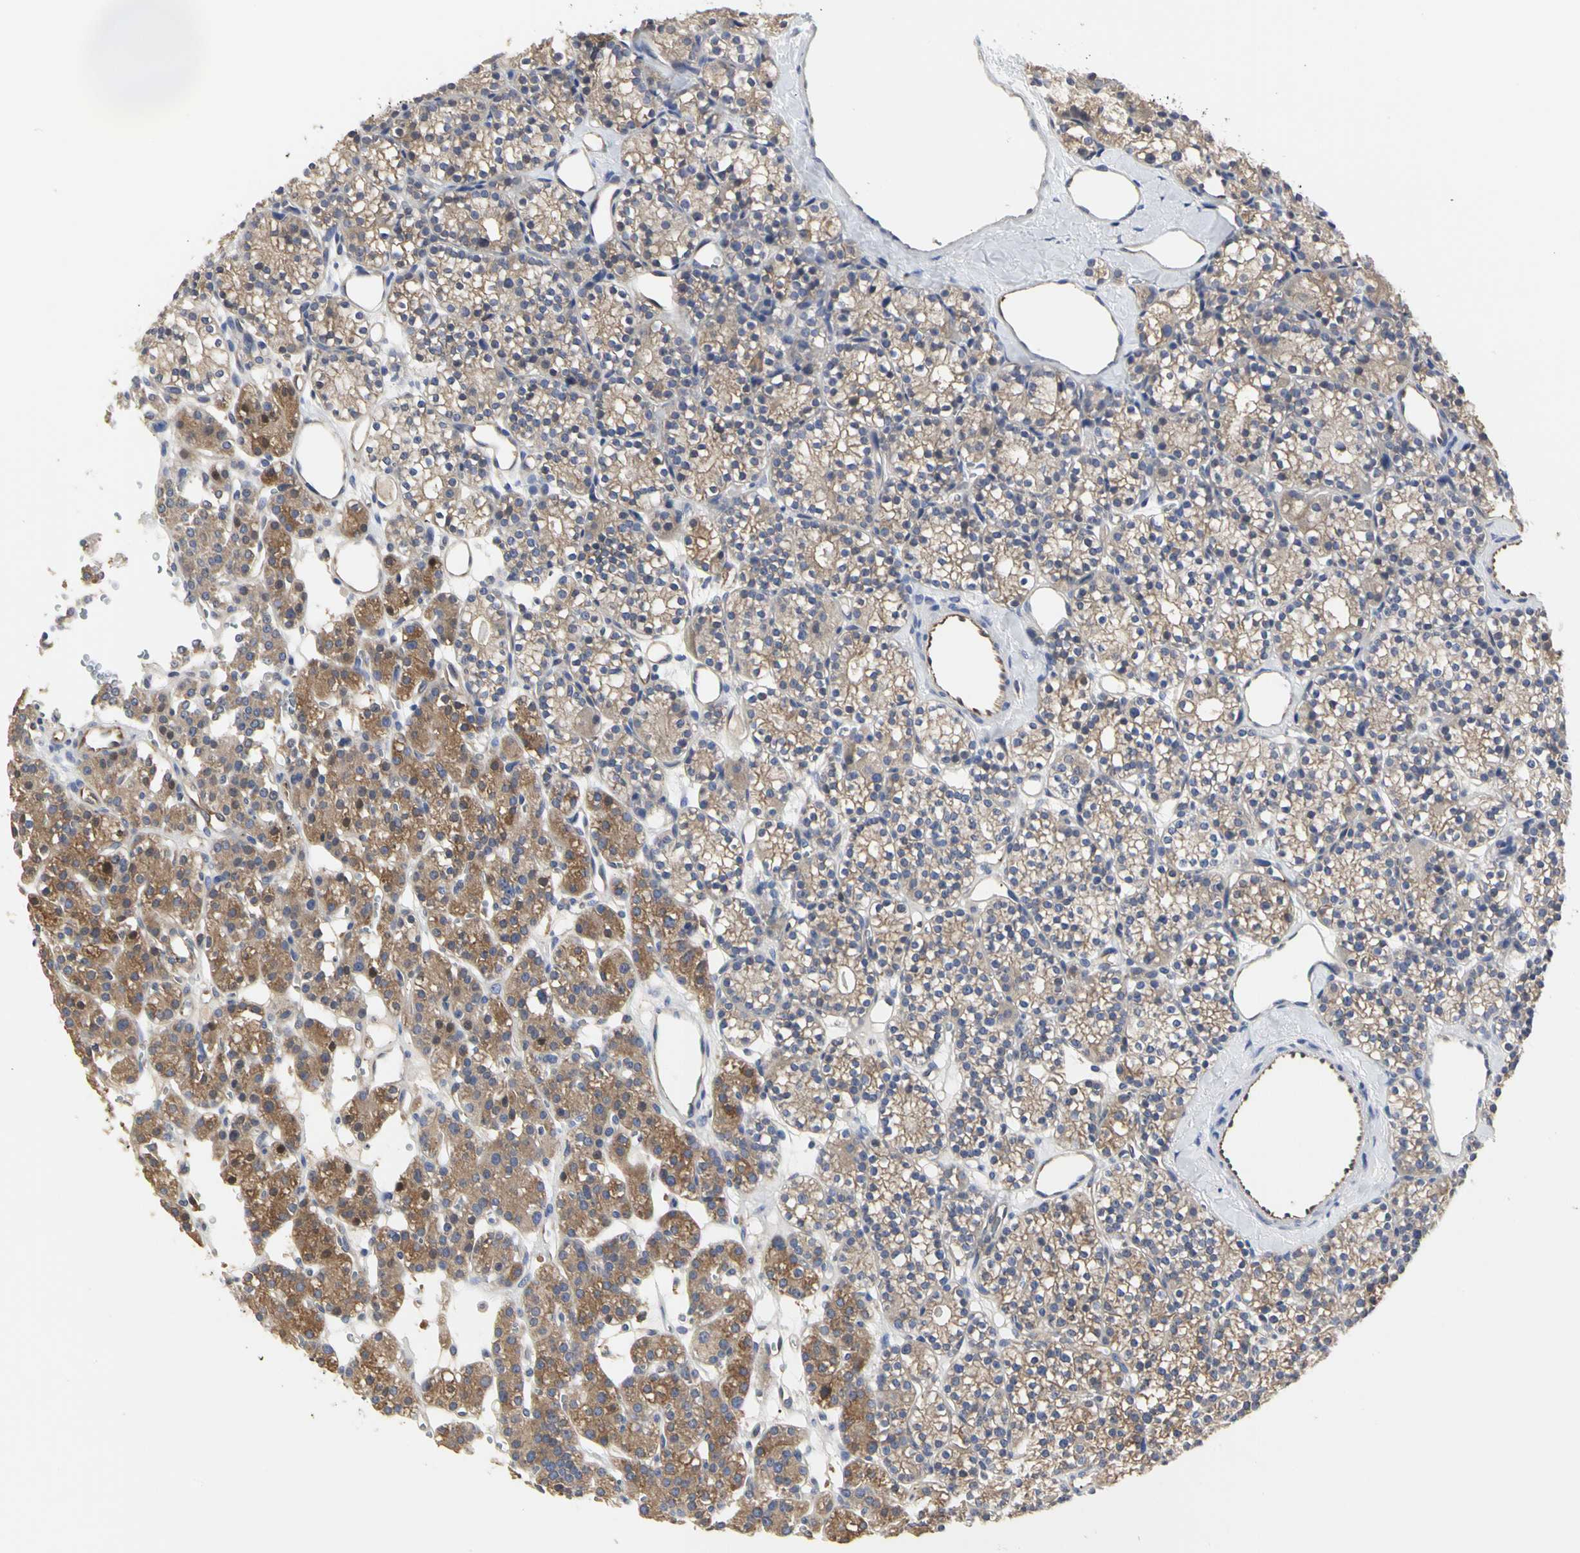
{"staining": {"intensity": "moderate", "quantity": ">75%", "location": "cytoplasmic/membranous"}, "tissue": "parathyroid gland", "cell_type": "Glandular cells", "image_type": "normal", "snomed": [{"axis": "morphology", "description": "Normal tissue, NOS"}, {"axis": "topography", "description": "Parathyroid gland"}], "caption": "Glandular cells reveal moderate cytoplasmic/membranous expression in approximately >75% of cells in benign parathyroid gland.", "gene": "C3orf52", "patient": {"sex": "female", "age": 64}}